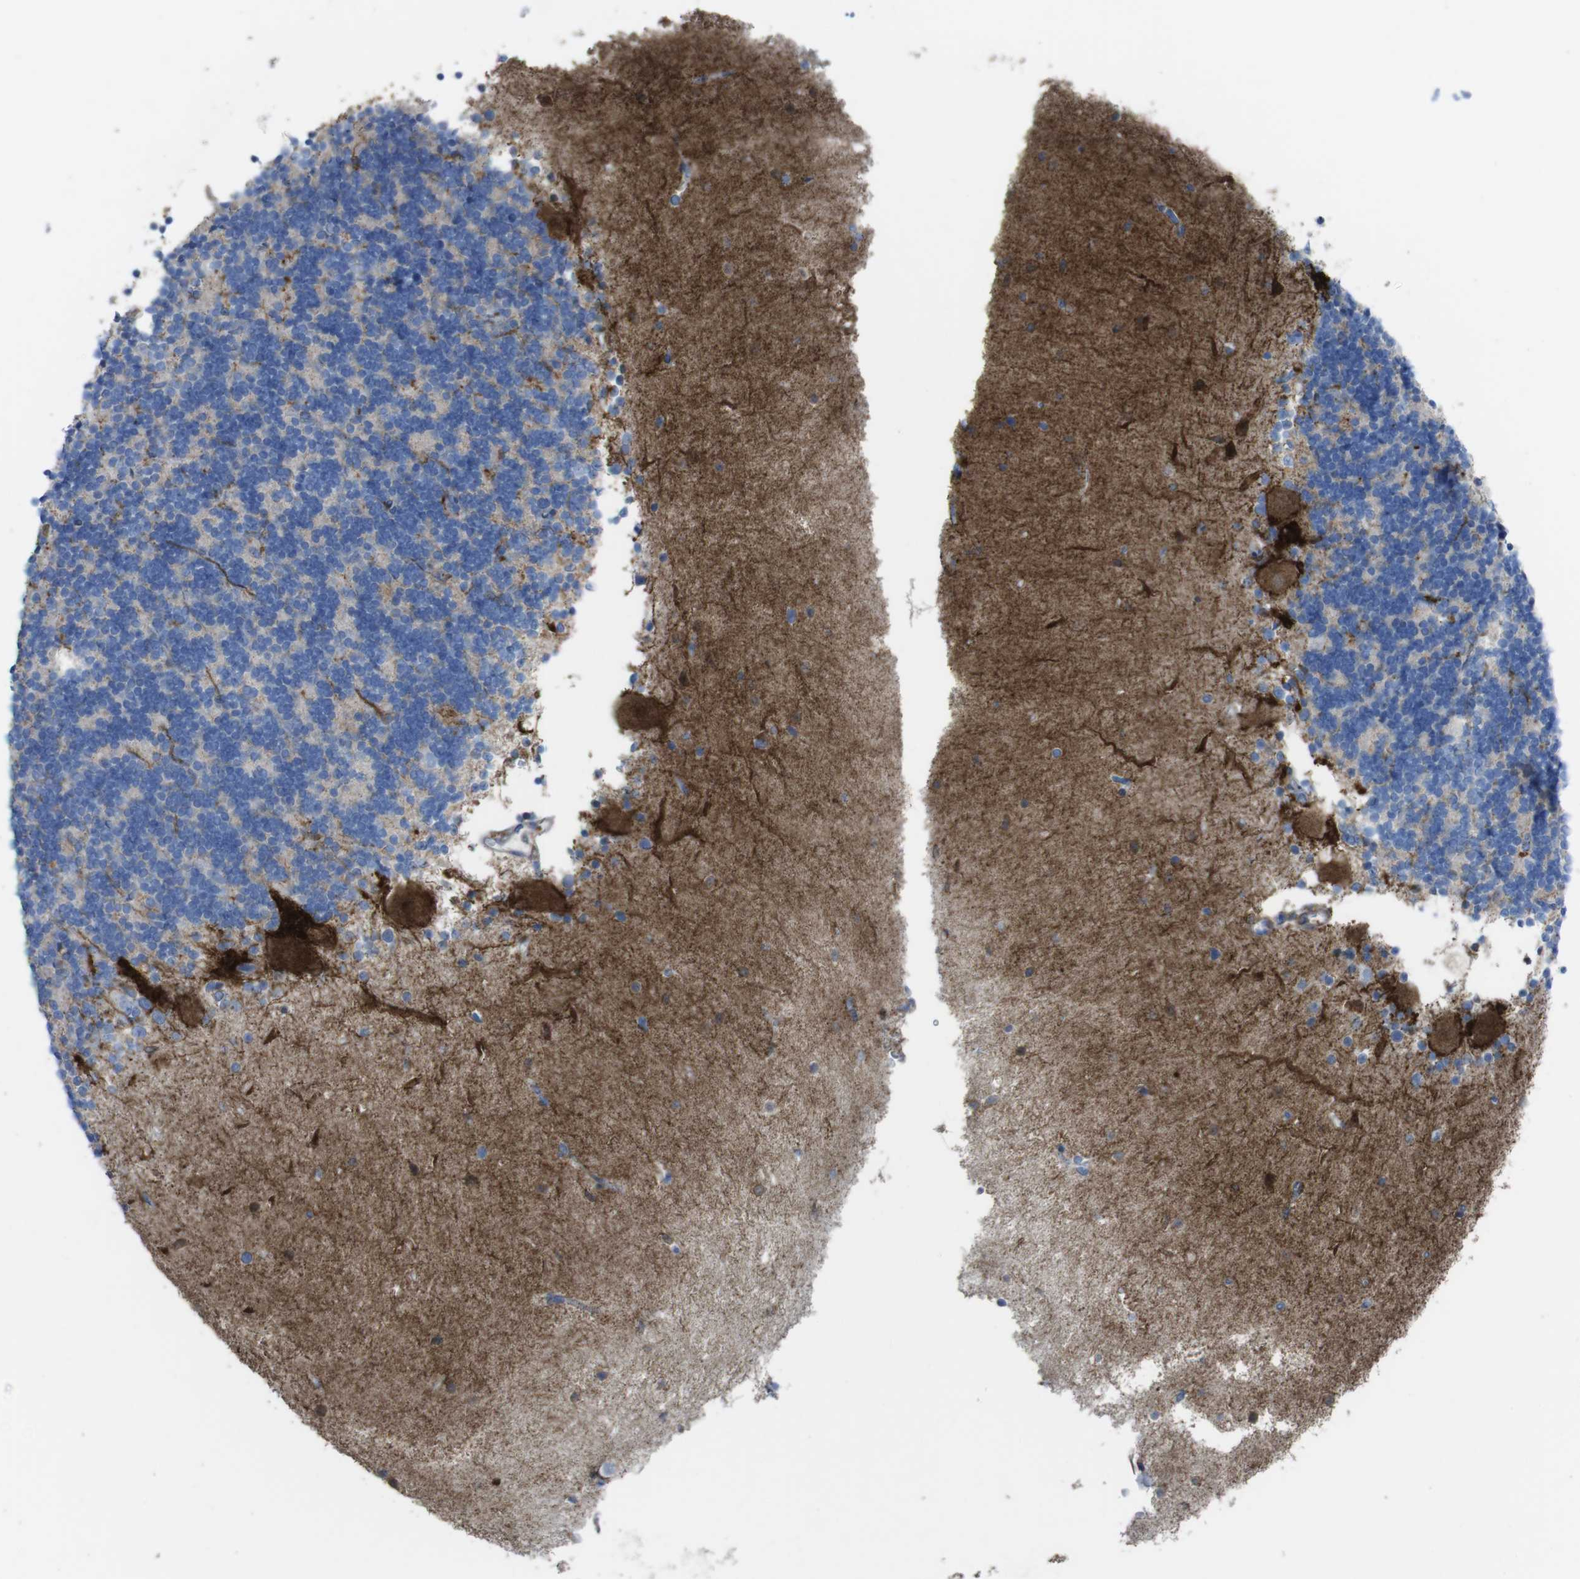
{"staining": {"intensity": "negative", "quantity": "none", "location": "none"}, "tissue": "cerebellum", "cell_type": "Cells in granular layer", "image_type": "normal", "snomed": [{"axis": "morphology", "description": "Normal tissue, NOS"}, {"axis": "topography", "description": "Cerebellum"}], "caption": "DAB immunohistochemical staining of benign human cerebellum displays no significant staining in cells in granular layer.", "gene": "PRKCD", "patient": {"sex": "female", "age": 54}}